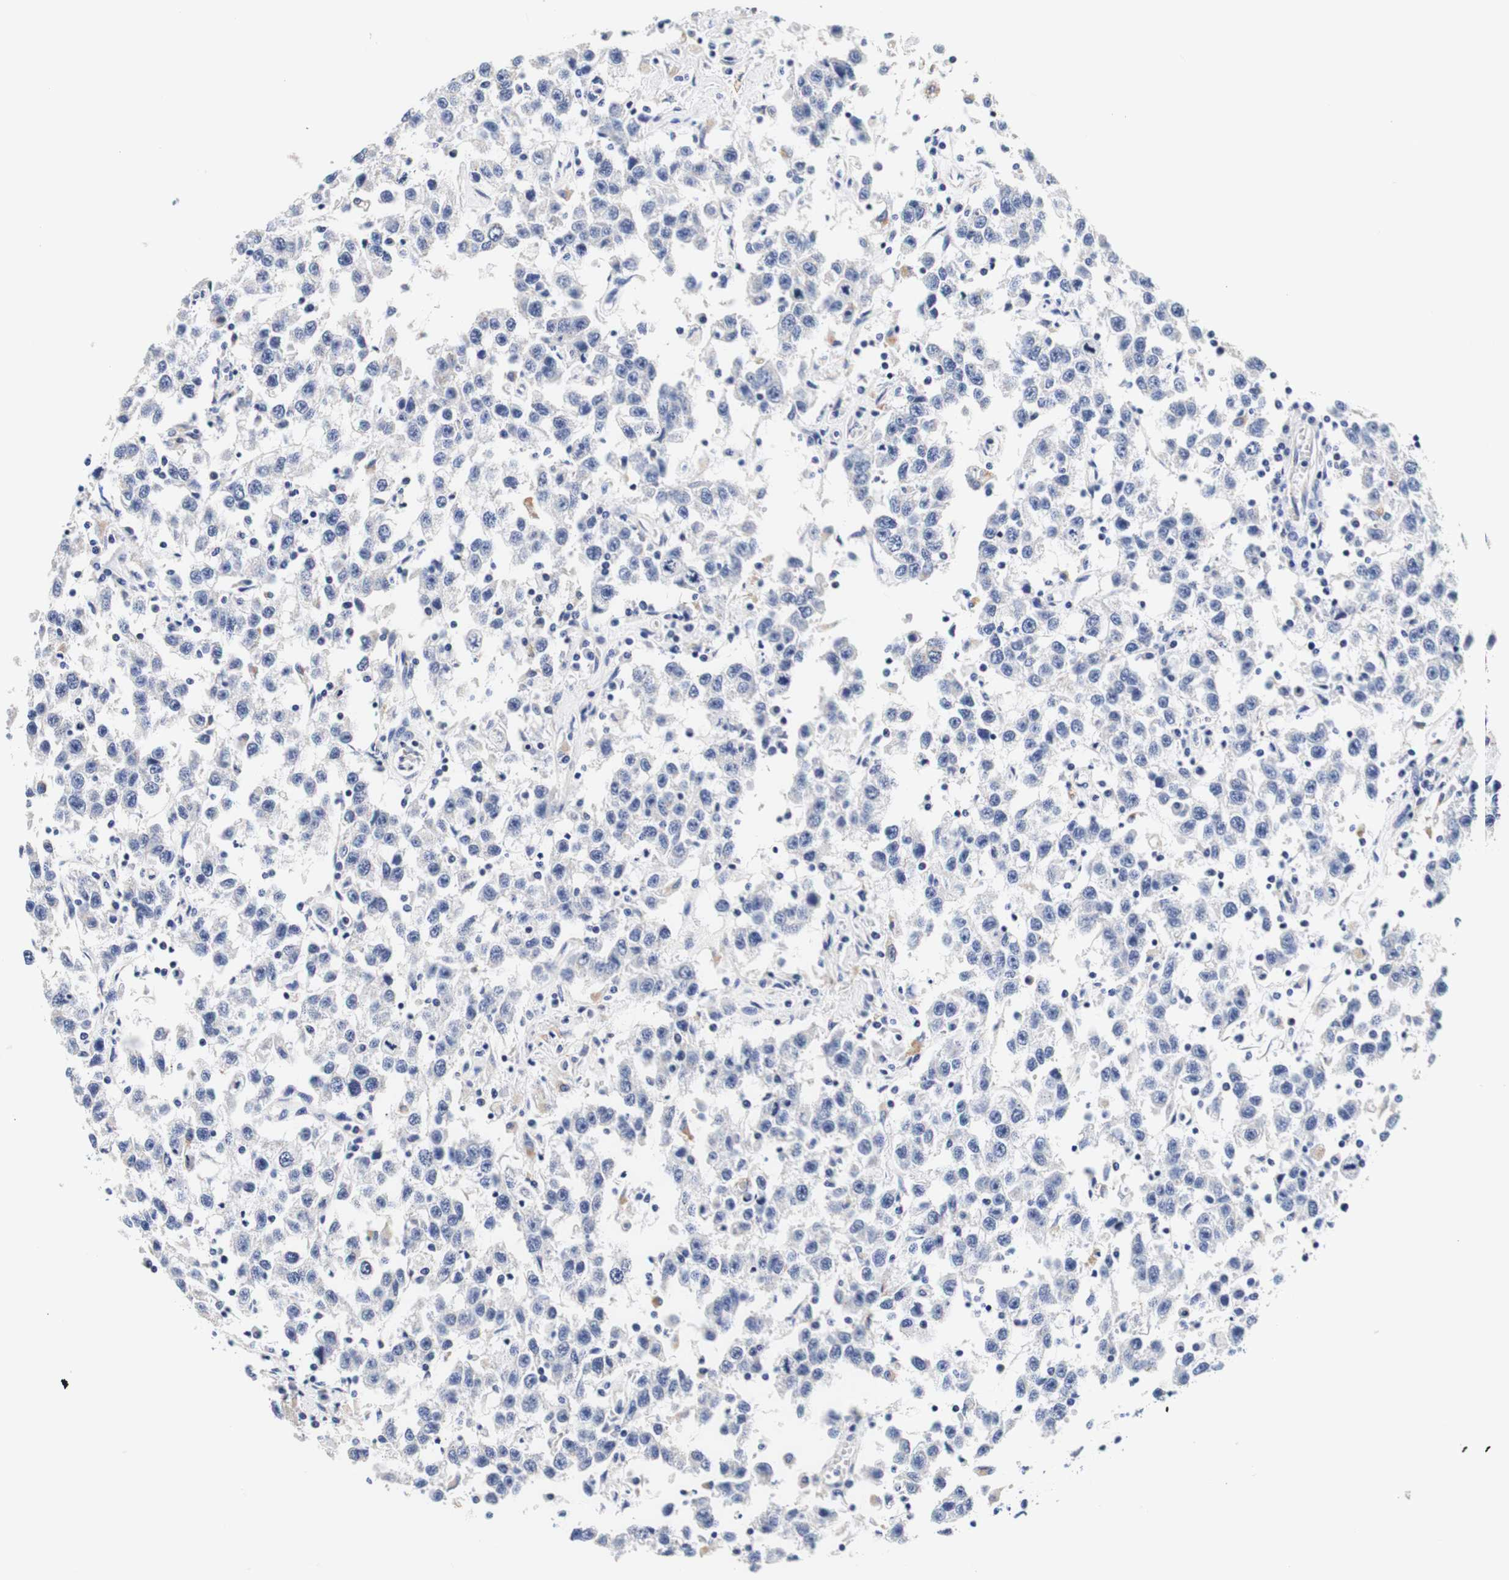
{"staining": {"intensity": "negative", "quantity": "none", "location": "none"}, "tissue": "testis cancer", "cell_type": "Tumor cells", "image_type": "cancer", "snomed": [{"axis": "morphology", "description": "Seminoma, NOS"}, {"axis": "topography", "description": "Testis"}], "caption": "Tumor cells are negative for brown protein staining in seminoma (testis).", "gene": "CAMK4", "patient": {"sex": "male", "age": 41}}